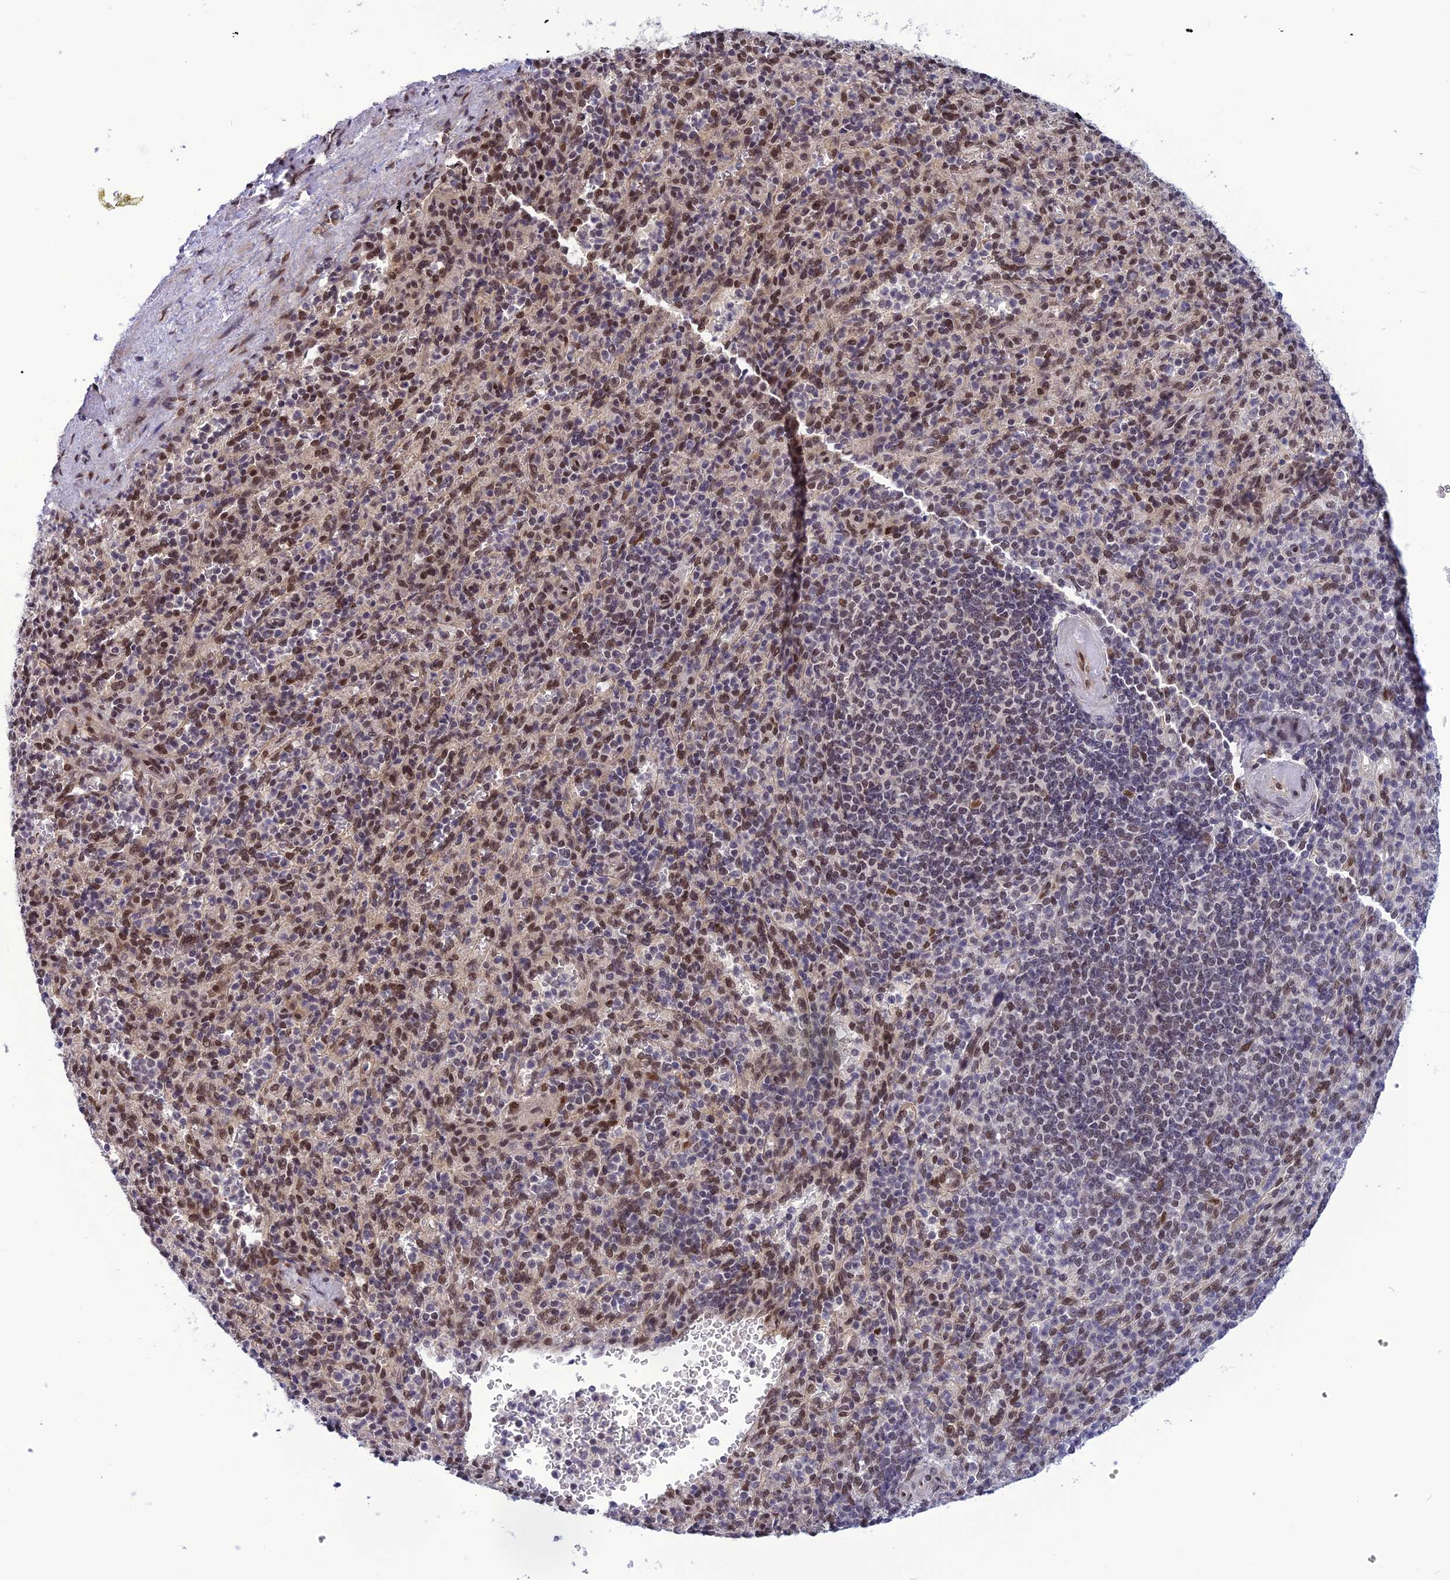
{"staining": {"intensity": "strong", "quantity": "25%-75%", "location": "nuclear"}, "tissue": "spleen", "cell_type": "Cells in red pulp", "image_type": "normal", "snomed": [{"axis": "morphology", "description": "Normal tissue, NOS"}, {"axis": "topography", "description": "Spleen"}], "caption": "Human spleen stained with a brown dye displays strong nuclear positive positivity in about 25%-75% of cells in red pulp.", "gene": "RTRAF", "patient": {"sex": "female", "age": 74}}